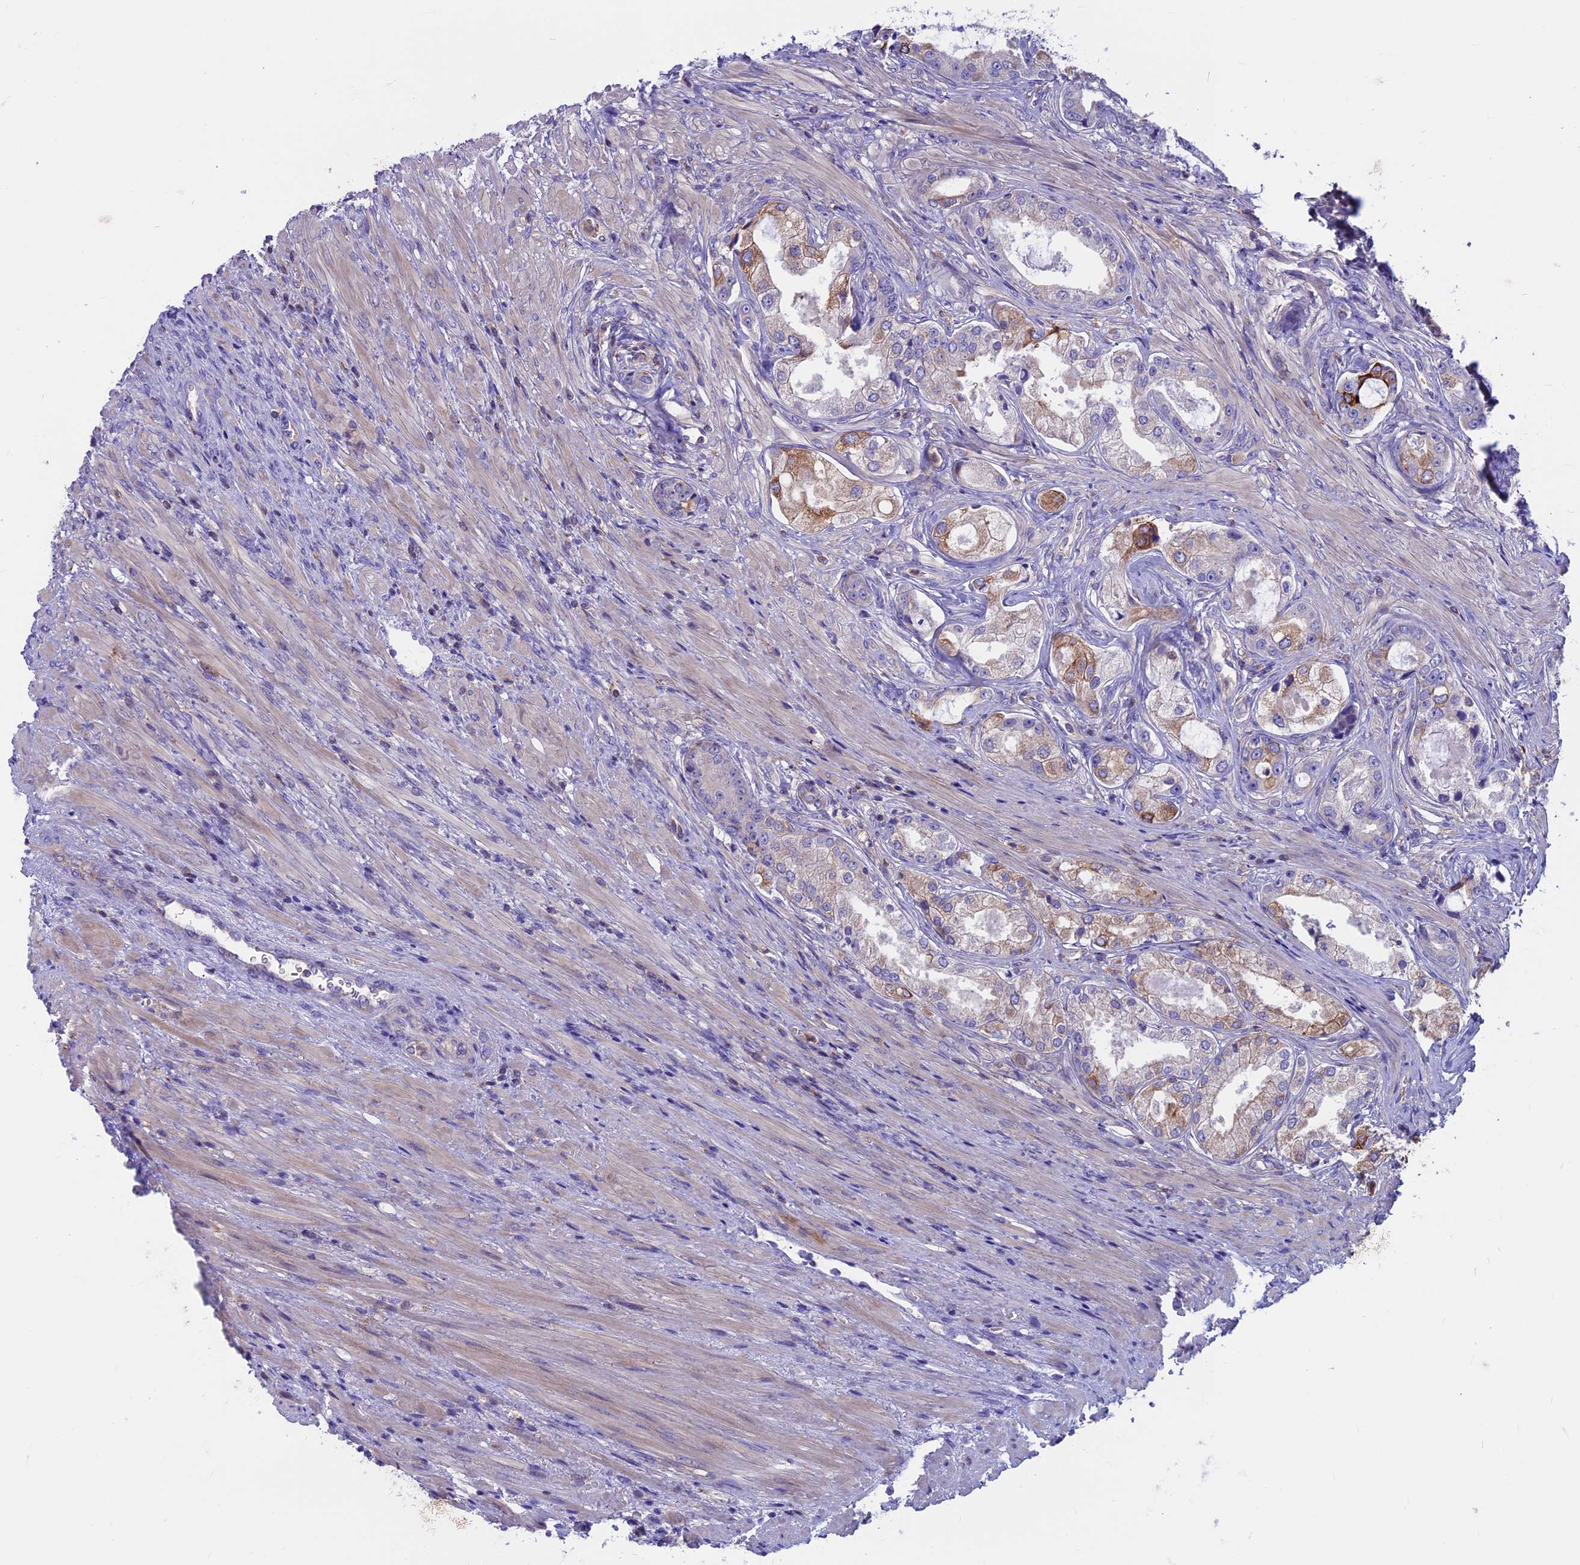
{"staining": {"intensity": "moderate", "quantity": "<25%", "location": "cytoplasmic/membranous"}, "tissue": "prostate cancer", "cell_type": "Tumor cells", "image_type": "cancer", "snomed": [{"axis": "morphology", "description": "Adenocarcinoma, Low grade"}, {"axis": "topography", "description": "Prostate"}], "caption": "Immunohistochemistry (IHC) of prostate adenocarcinoma (low-grade) displays low levels of moderate cytoplasmic/membranous expression in approximately <25% of tumor cells.", "gene": "CDAN1", "patient": {"sex": "male", "age": 68}}